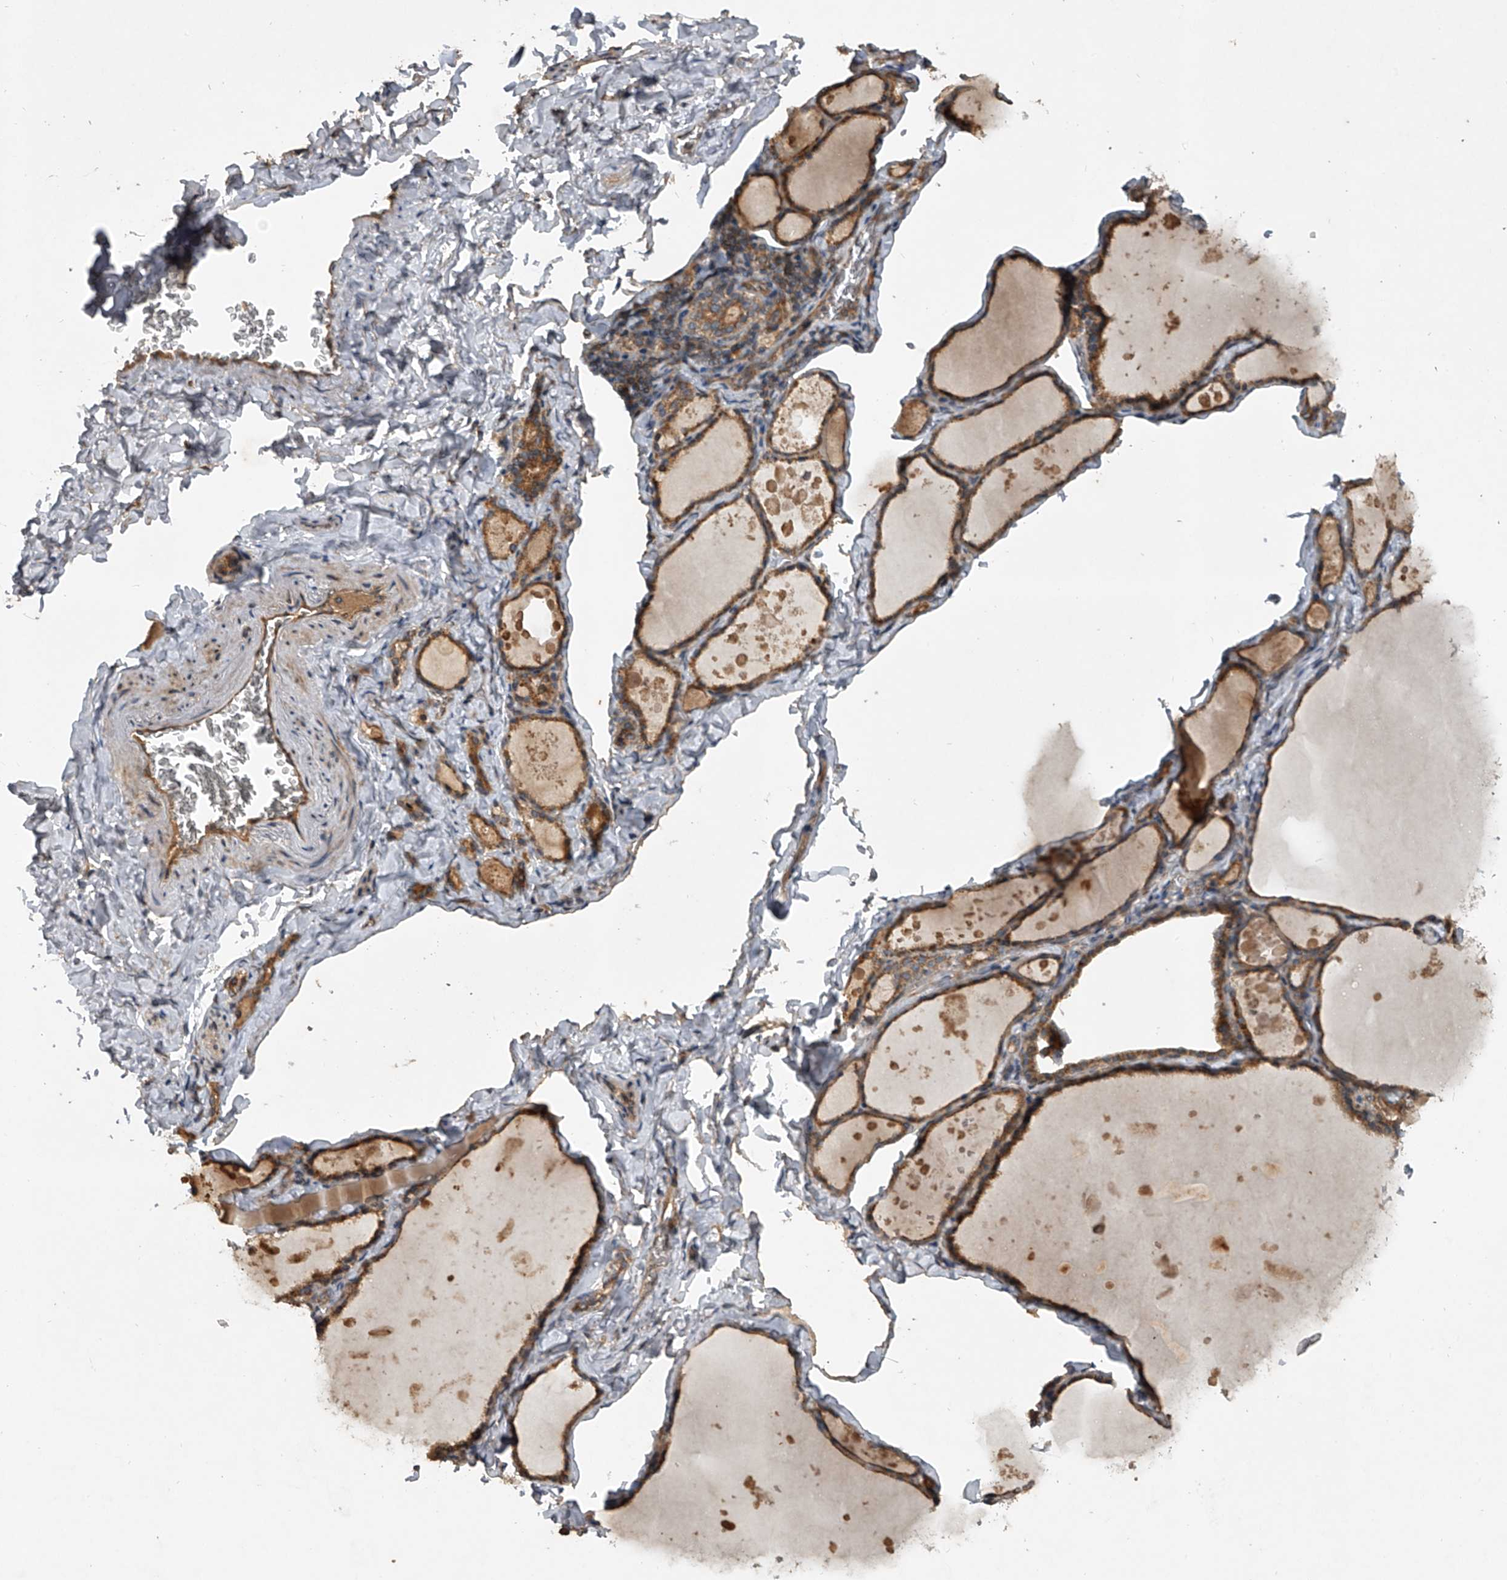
{"staining": {"intensity": "moderate", "quantity": ">75%", "location": "cytoplasmic/membranous"}, "tissue": "thyroid gland", "cell_type": "Glandular cells", "image_type": "normal", "snomed": [{"axis": "morphology", "description": "Normal tissue, NOS"}, {"axis": "topography", "description": "Thyroid gland"}], "caption": "Immunohistochemistry (IHC) staining of benign thyroid gland, which reveals medium levels of moderate cytoplasmic/membranous expression in approximately >75% of glandular cells indicating moderate cytoplasmic/membranous protein positivity. The staining was performed using DAB (3,3'-diaminobenzidine) (brown) for protein detection and nuclei were counterstained in hematoxylin (blue).", "gene": "NFS1", "patient": {"sex": "male", "age": 56}}